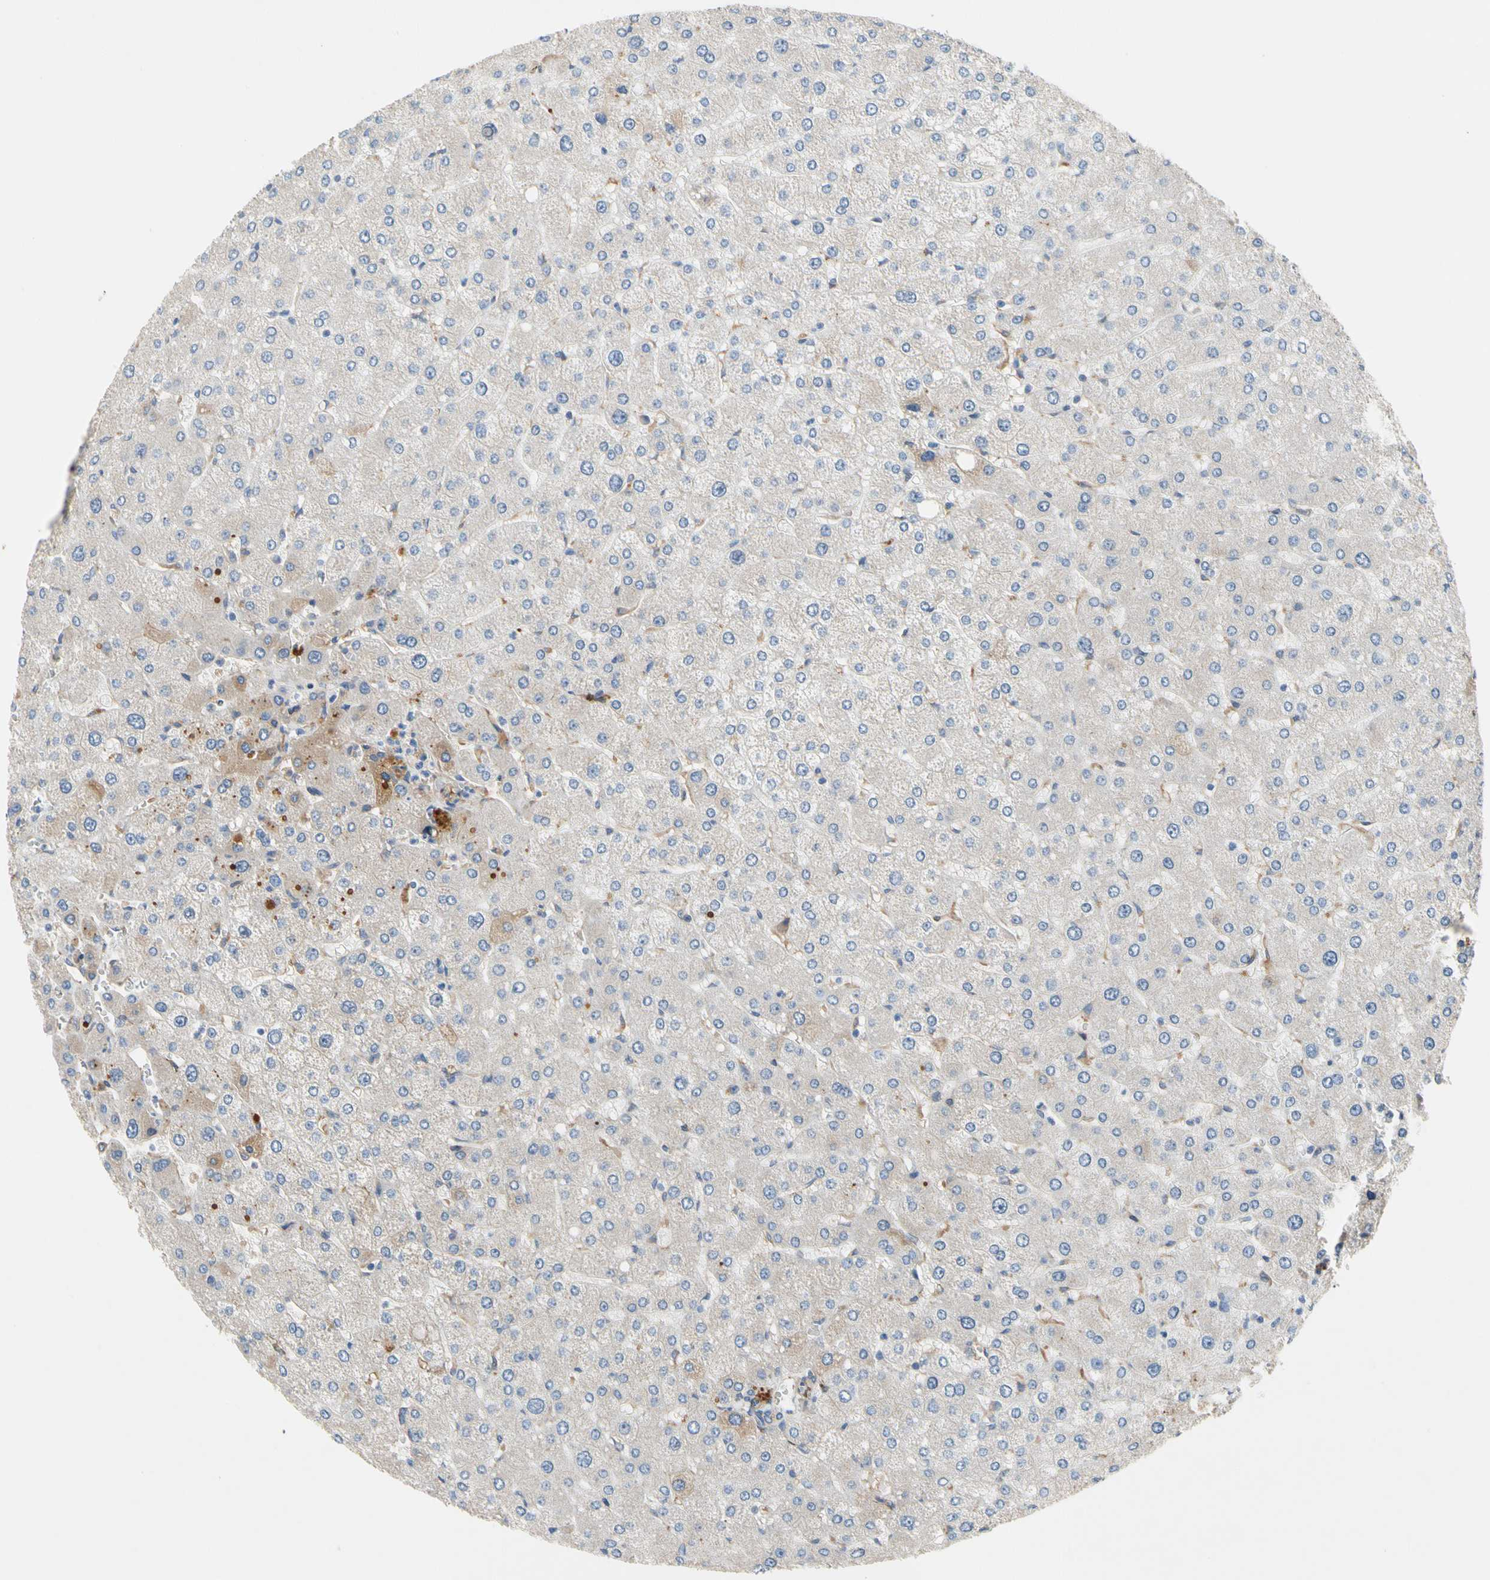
{"staining": {"intensity": "weak", "quantity": "<25%", "location": "cytoplasmic/membranous"}, "tissue": "liver", "cell_type": "Cholangiocytes", "image_type": "normal", "snomed": [{"axis": "morphology", "description": "Normal tissue, NOS"}, {"axis": "topography", "description": "Liver"}], "caption": "Micrograph shows no protein staining in cholangiocytes of benign liver.", "gene": "ENTREP3", "patient": {"sex": "male", "age": 55}}